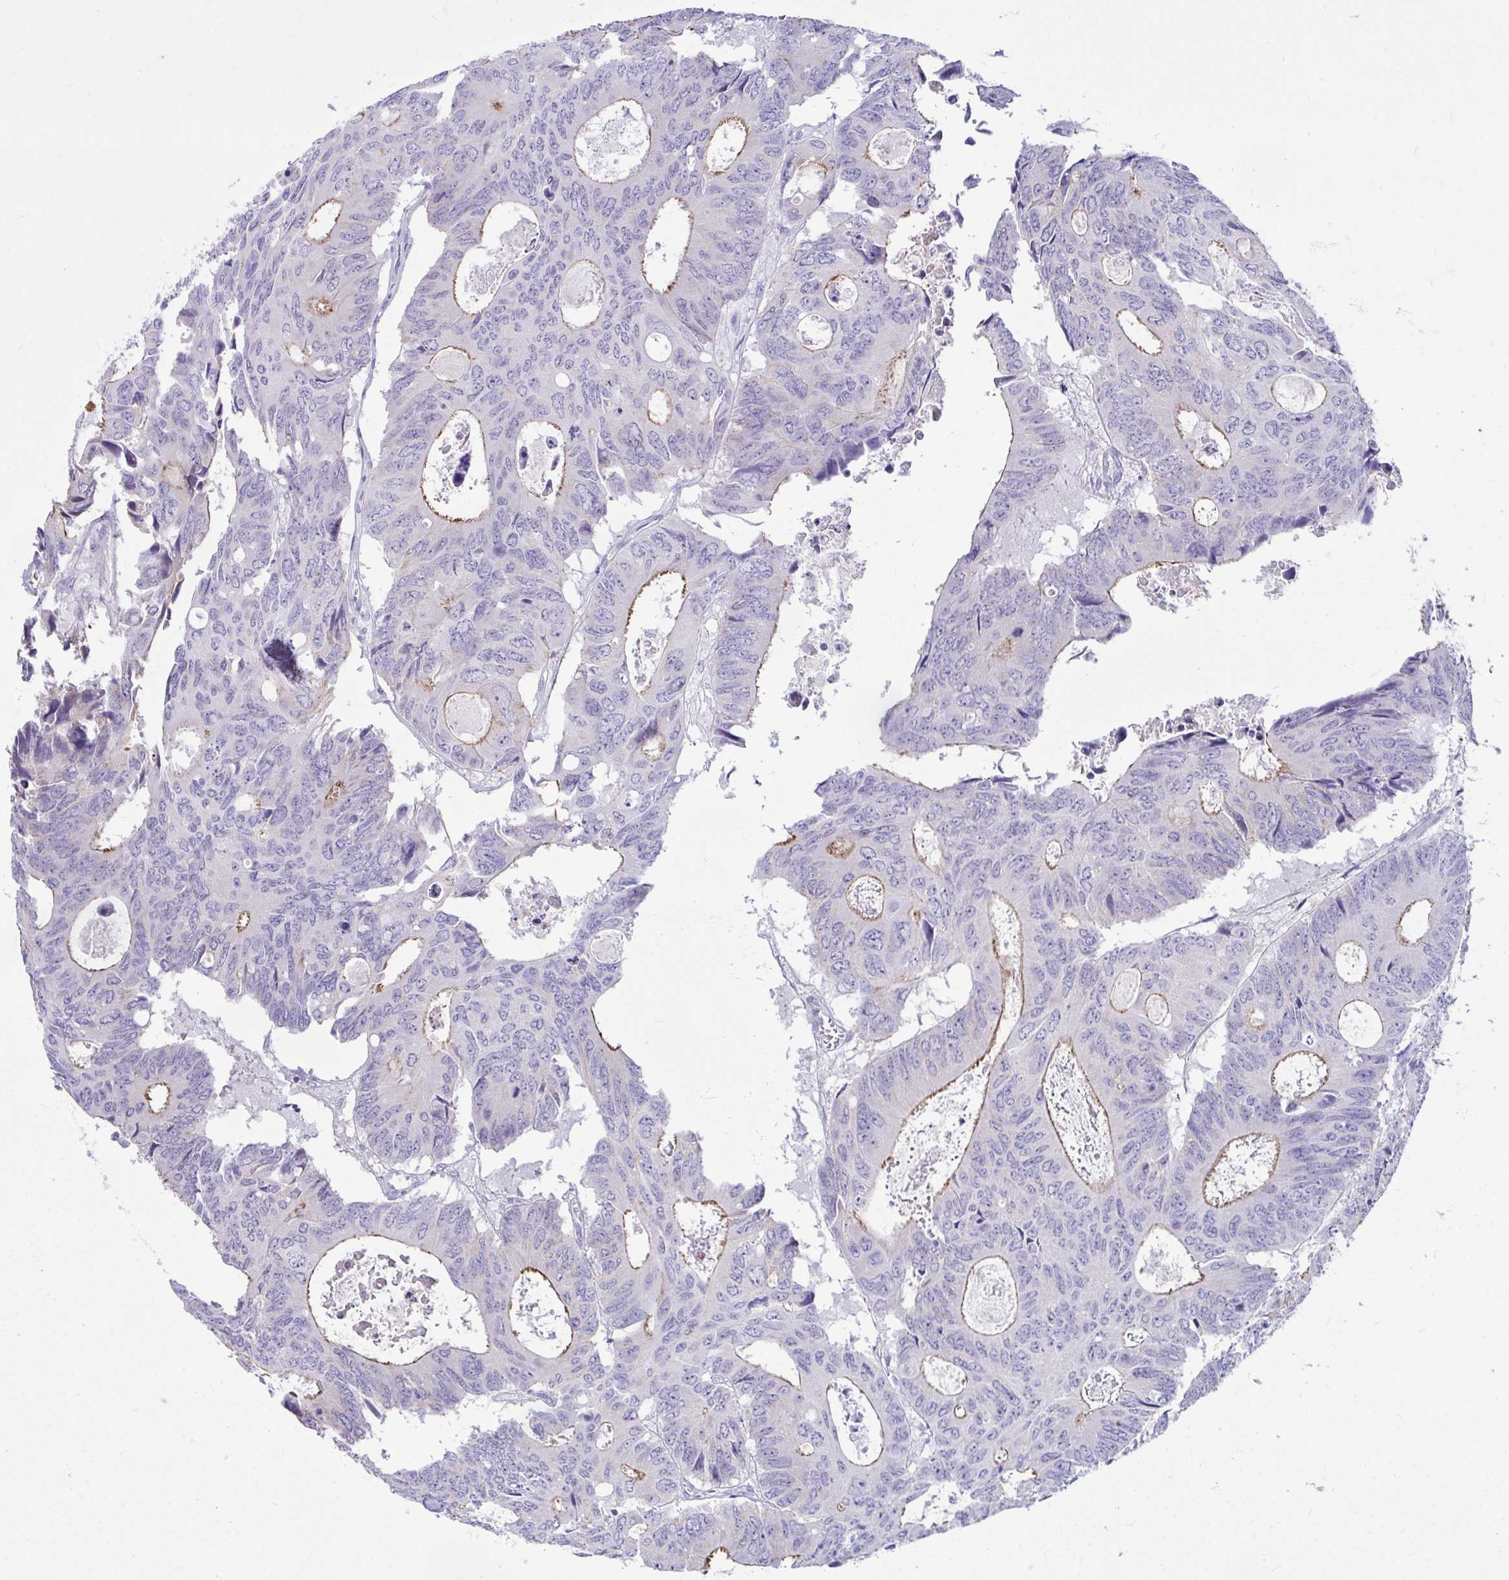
{"staining": {"intensity": "moderate", "quantity": "<25%", "location": "cytoplasmic/membranous"}, "tissue": "colorectal cancer", "cell_type": "Tumor cells", "image_type": "cancer", "snomed": [{"axis": "morphology", "description": "Adenocarcinoma, NOS"}, {"axis": "topography", "description": "Rectum"}], "caption": "Tumor cells demonstrate low levels of moderate cytoplasmic/membranous expression in about <25% of cells in adenocarcinoma (colorectal).", "gene": "PIGZ", "patient": {"sex": "male", "age": 76}}